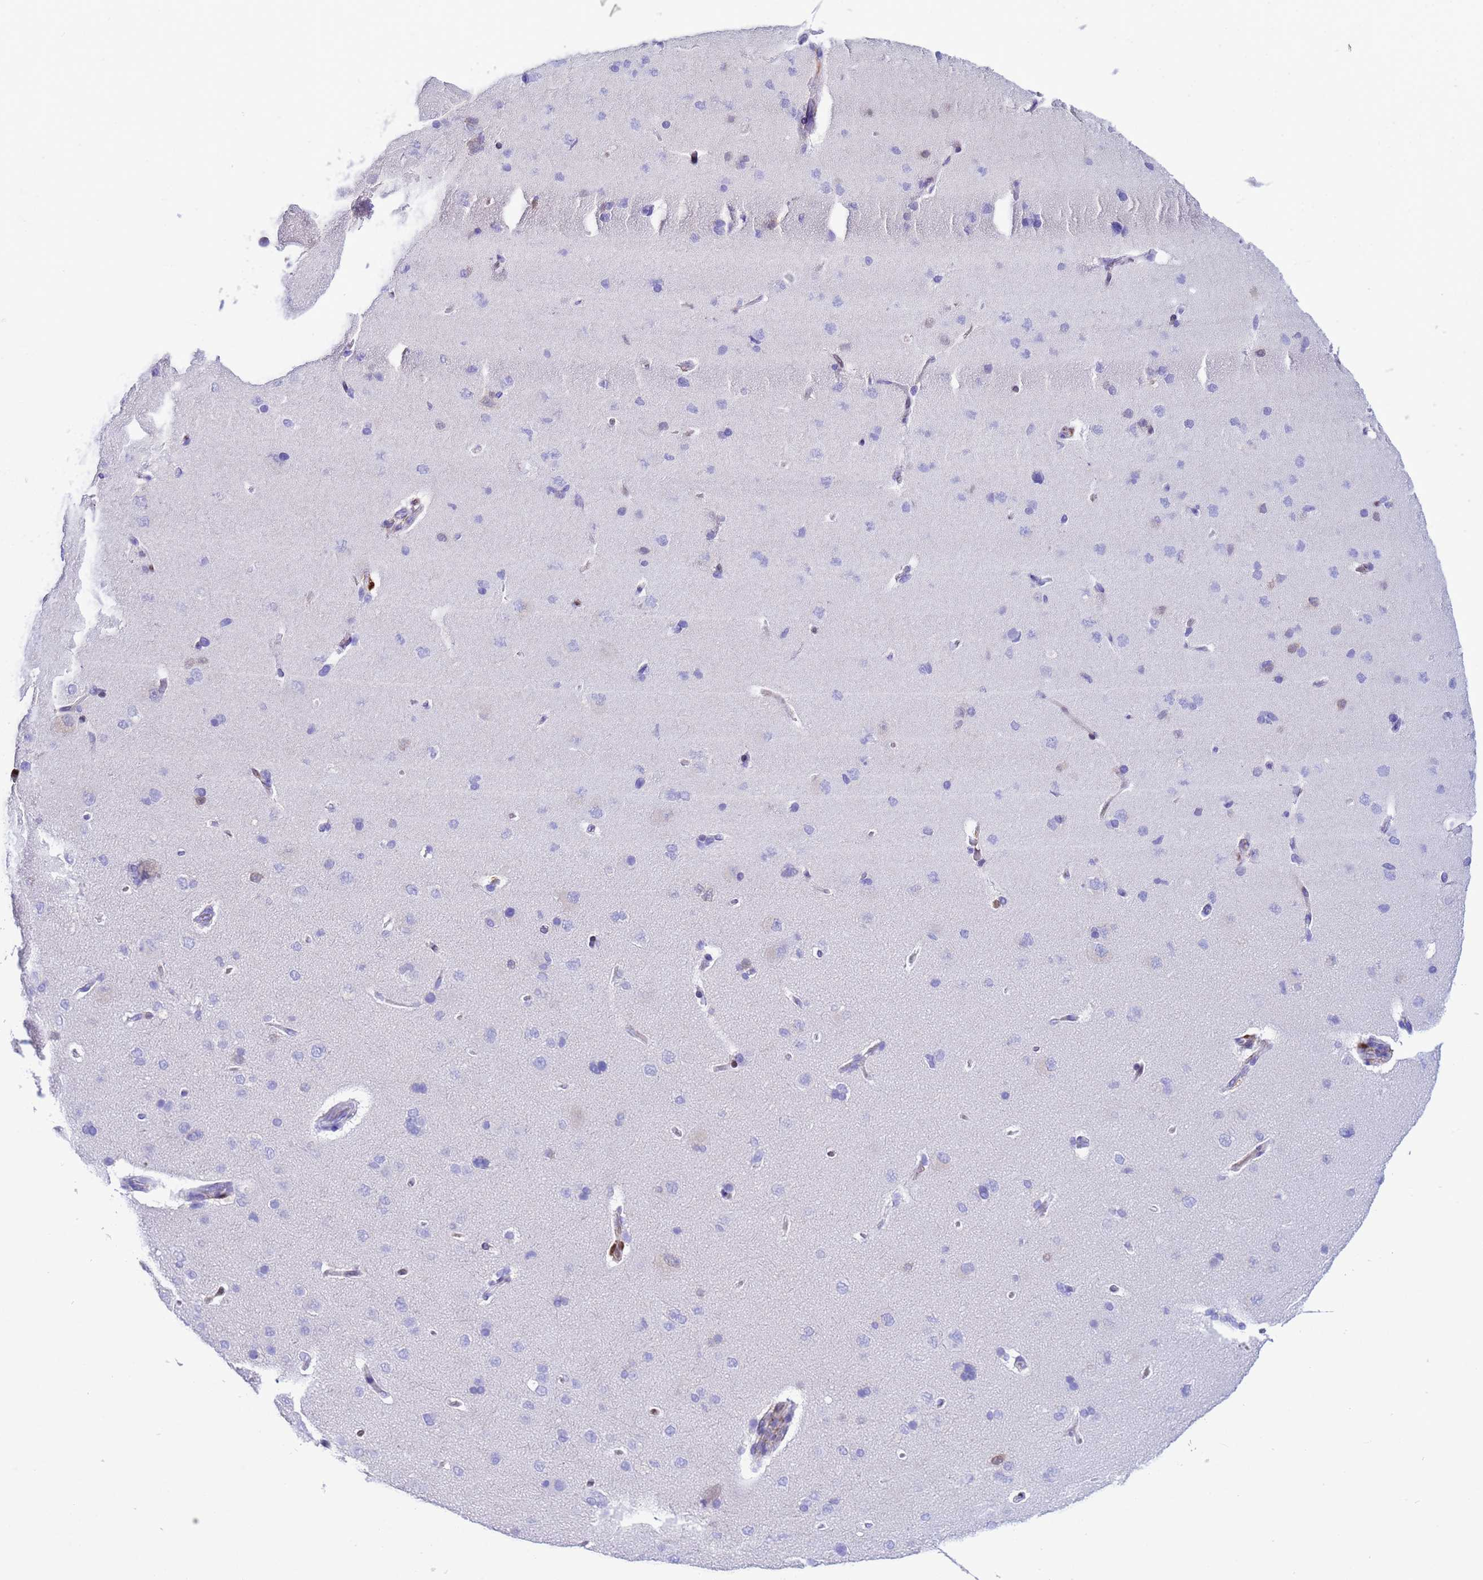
{"staining": {"intensity": "negative", "quantity": "none", "location": "none"}, "tissue": "cerebral cortex", "cell_type": "Endothelial cells", "image_type": "normal", "snomed": [{"axis": "morphology", "description": "Normal tissue, NOS"}, {"axis": "topography", "description": "Cerebral cortex"}], "caption": "Cerebral cortex was stained to show a protein in brown. There is no significant positivity in endothelial cells. (Brightfield microscopy of DAB immunohistochemistry at high magnification).", "gene": "AKR1C2", "patient": {"sex": "male", "age": 62}}